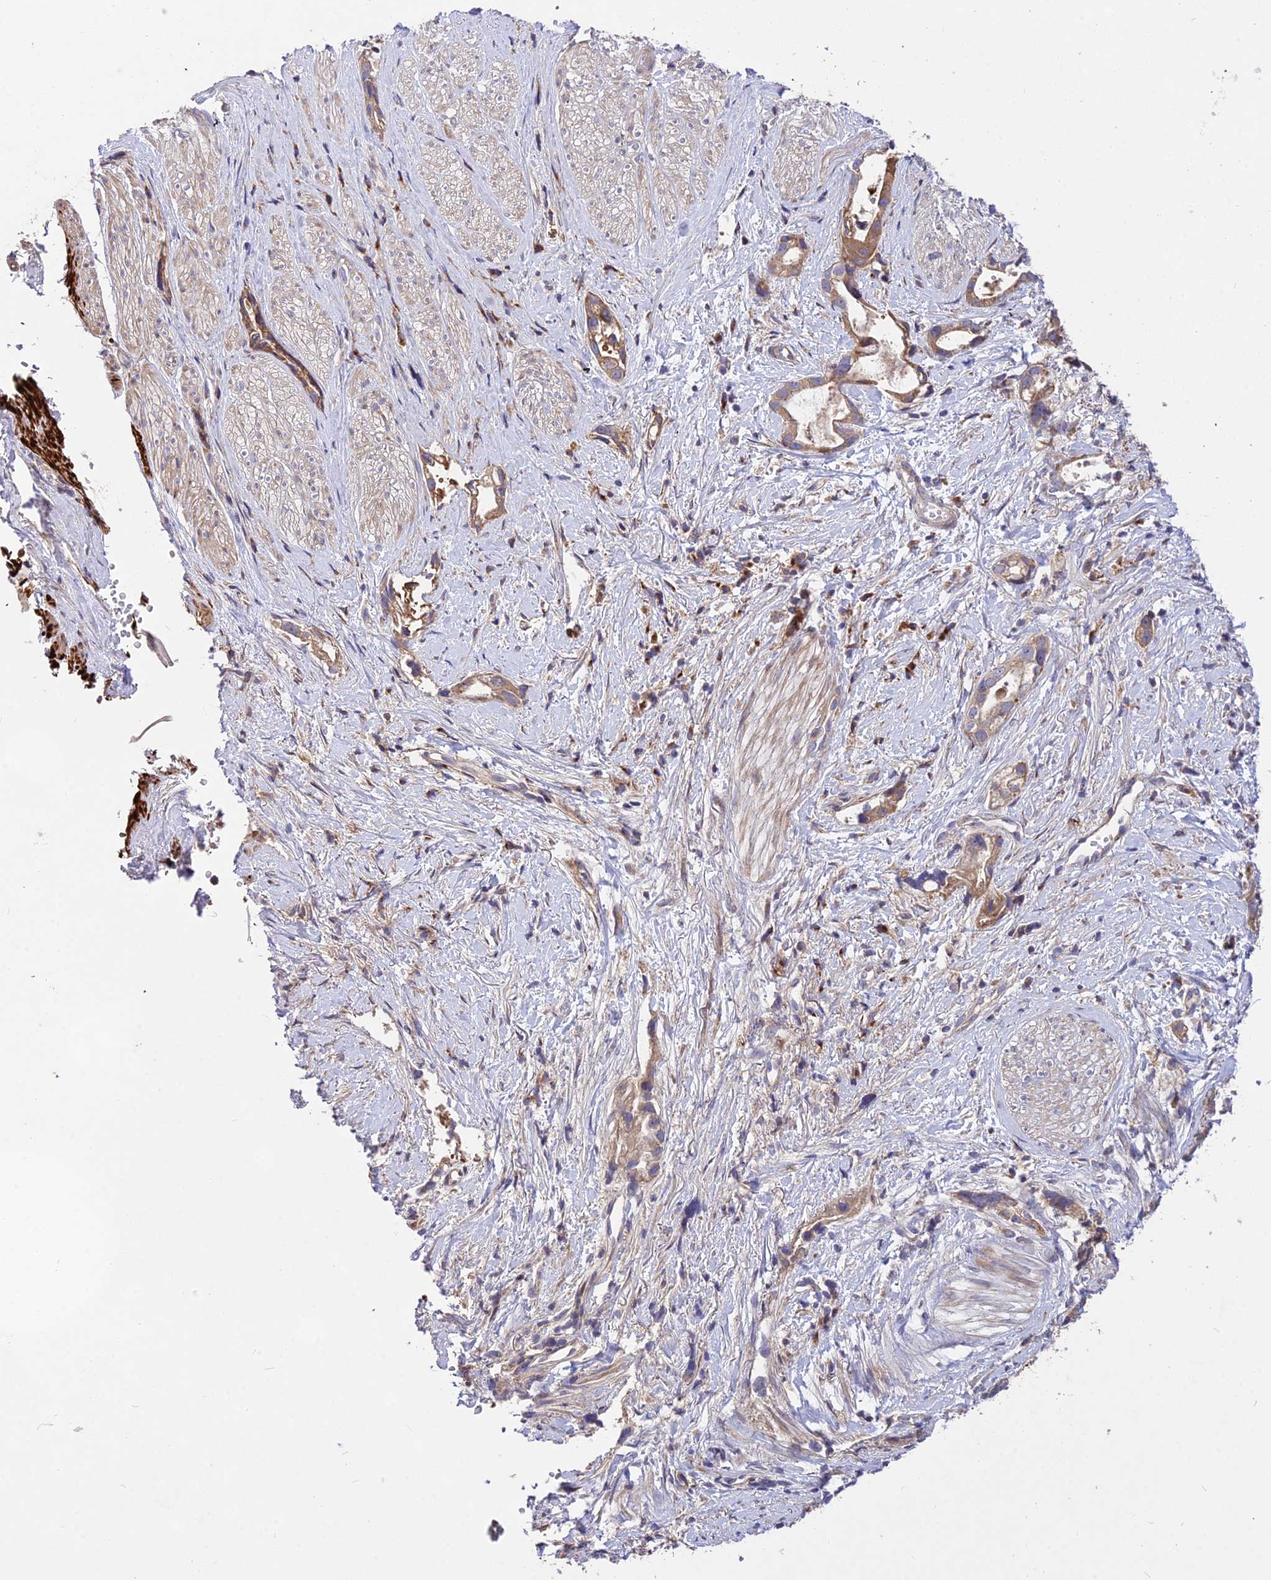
{"staining": {"intensity": "moderate", "quantity": ">75%", "location": "cytoplasmic/membranous"}, "tissue": "stomach cancer", "cell_type": "Tumor cells", "image_type": "cancer", "snomed": [{"axis": "morphology", "description": "Adenocarcinoma, NOS"}, {"axis": "topography", "description": "Stomach"}], "caption": "Immunohistochemistry (DAB (3,3'-diaminobenzidine)) staining of stomach adenocarcinoma shows moderate cytoplasmic/membranous protein positivity in about >75% of tumor cells. (Stains: DAB (3,3'-diaminobenzidine) in brown, nuclei in blue, Microscopy: brightfield microscopy at high magnification).", "gene": "ROCK1", "patient": {"sex": "male", "age": 55}}